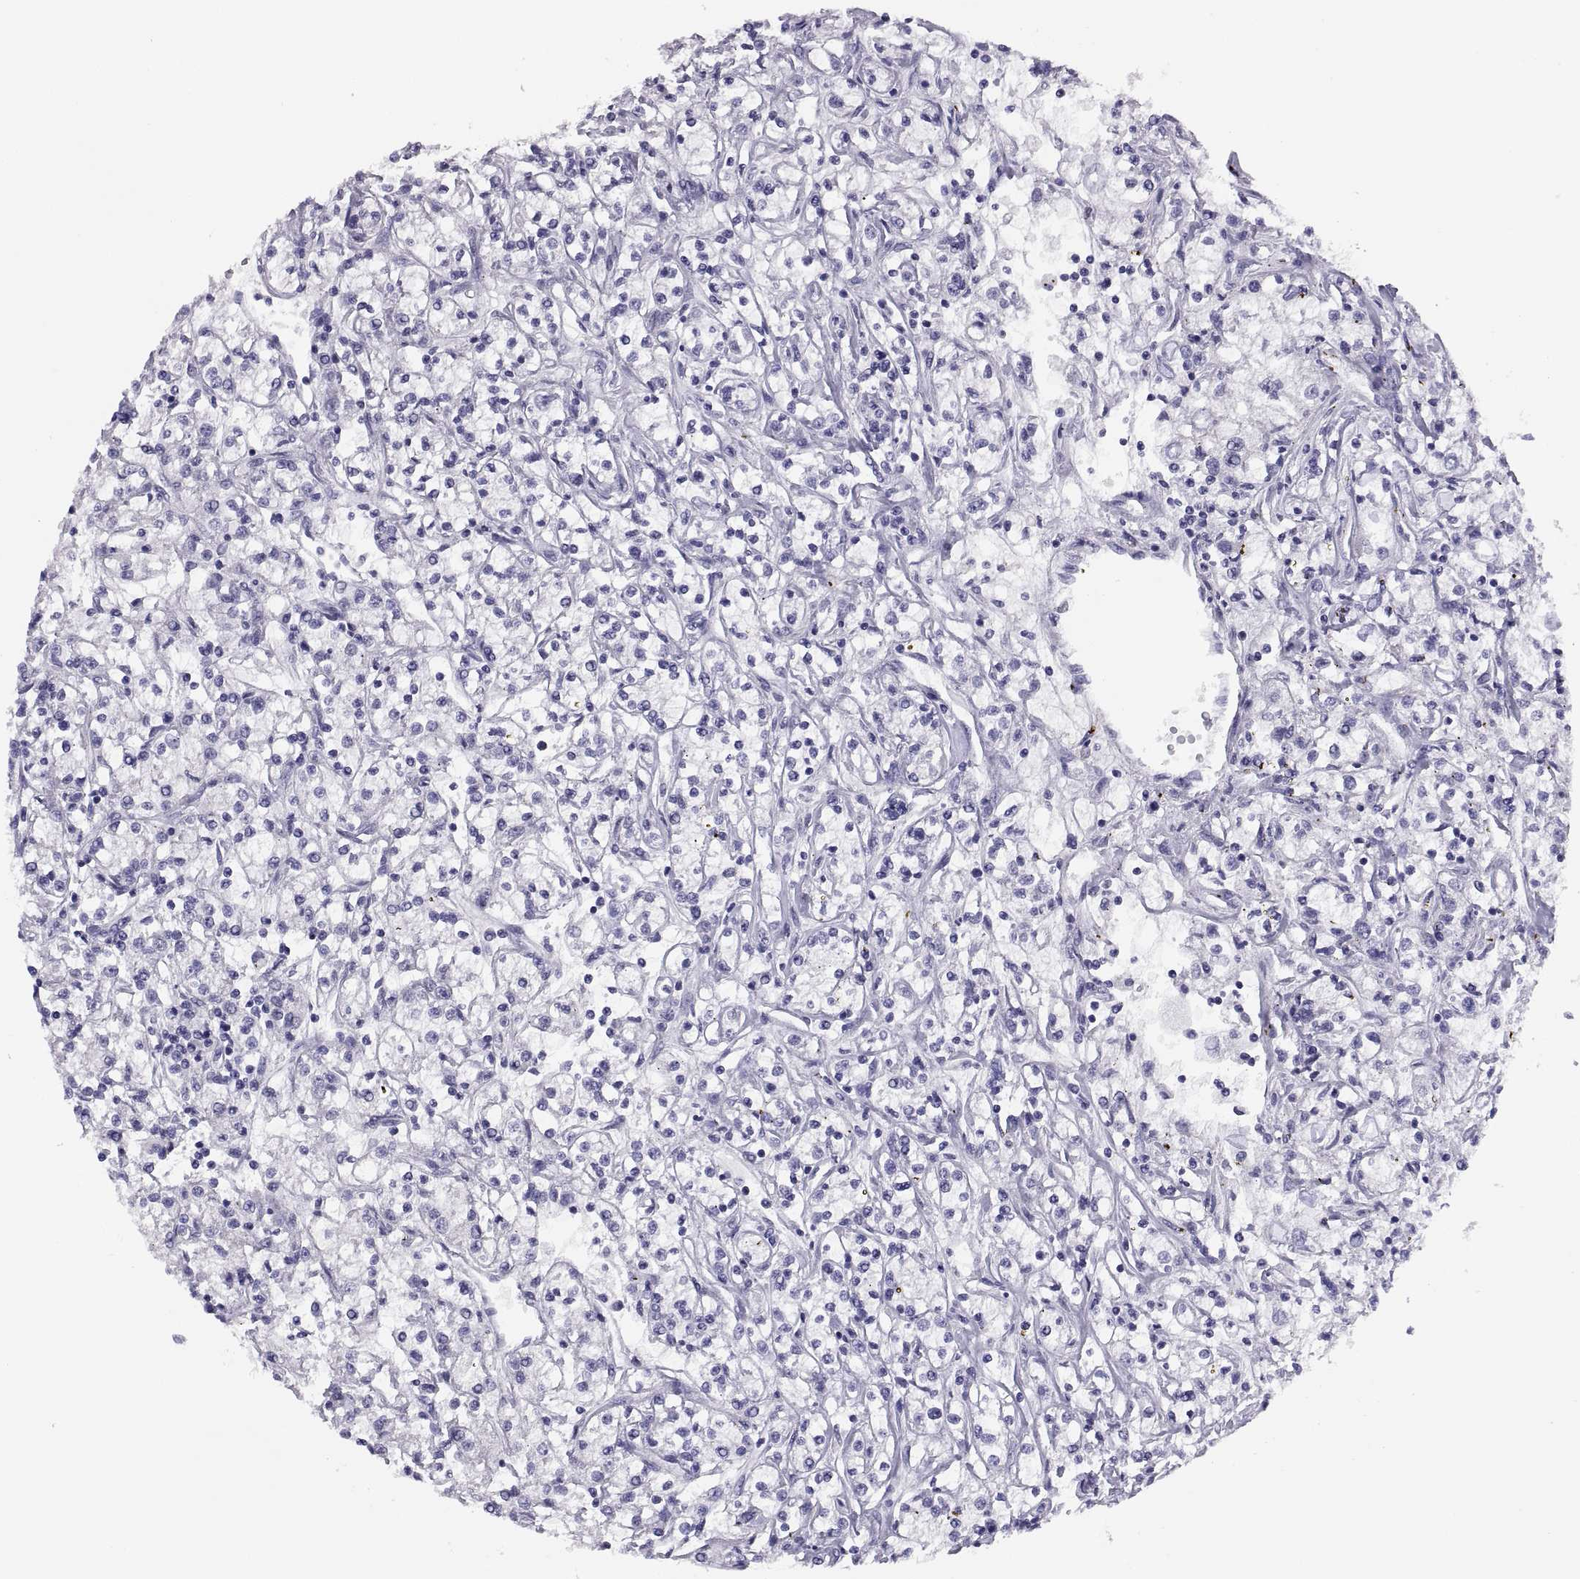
{"staining": {"intensity": "negative", "quantity": "none", "location": "none"}, "tissue": "renal cancer", "cell_type": "Tumor cells", "image_type": "cancer", "snomed": [{"axis": "morphology", "description": "Adenocarcinoma, NOS"}, {"axis": "topography", "description": "Kidney"}], "caption": "Adenocarcinoma (renal) was stained to show a protein in brown. There is no significant staining in tumor cells.", "gene": "STRC", "patient": {"sex": "female", "age": 59}}